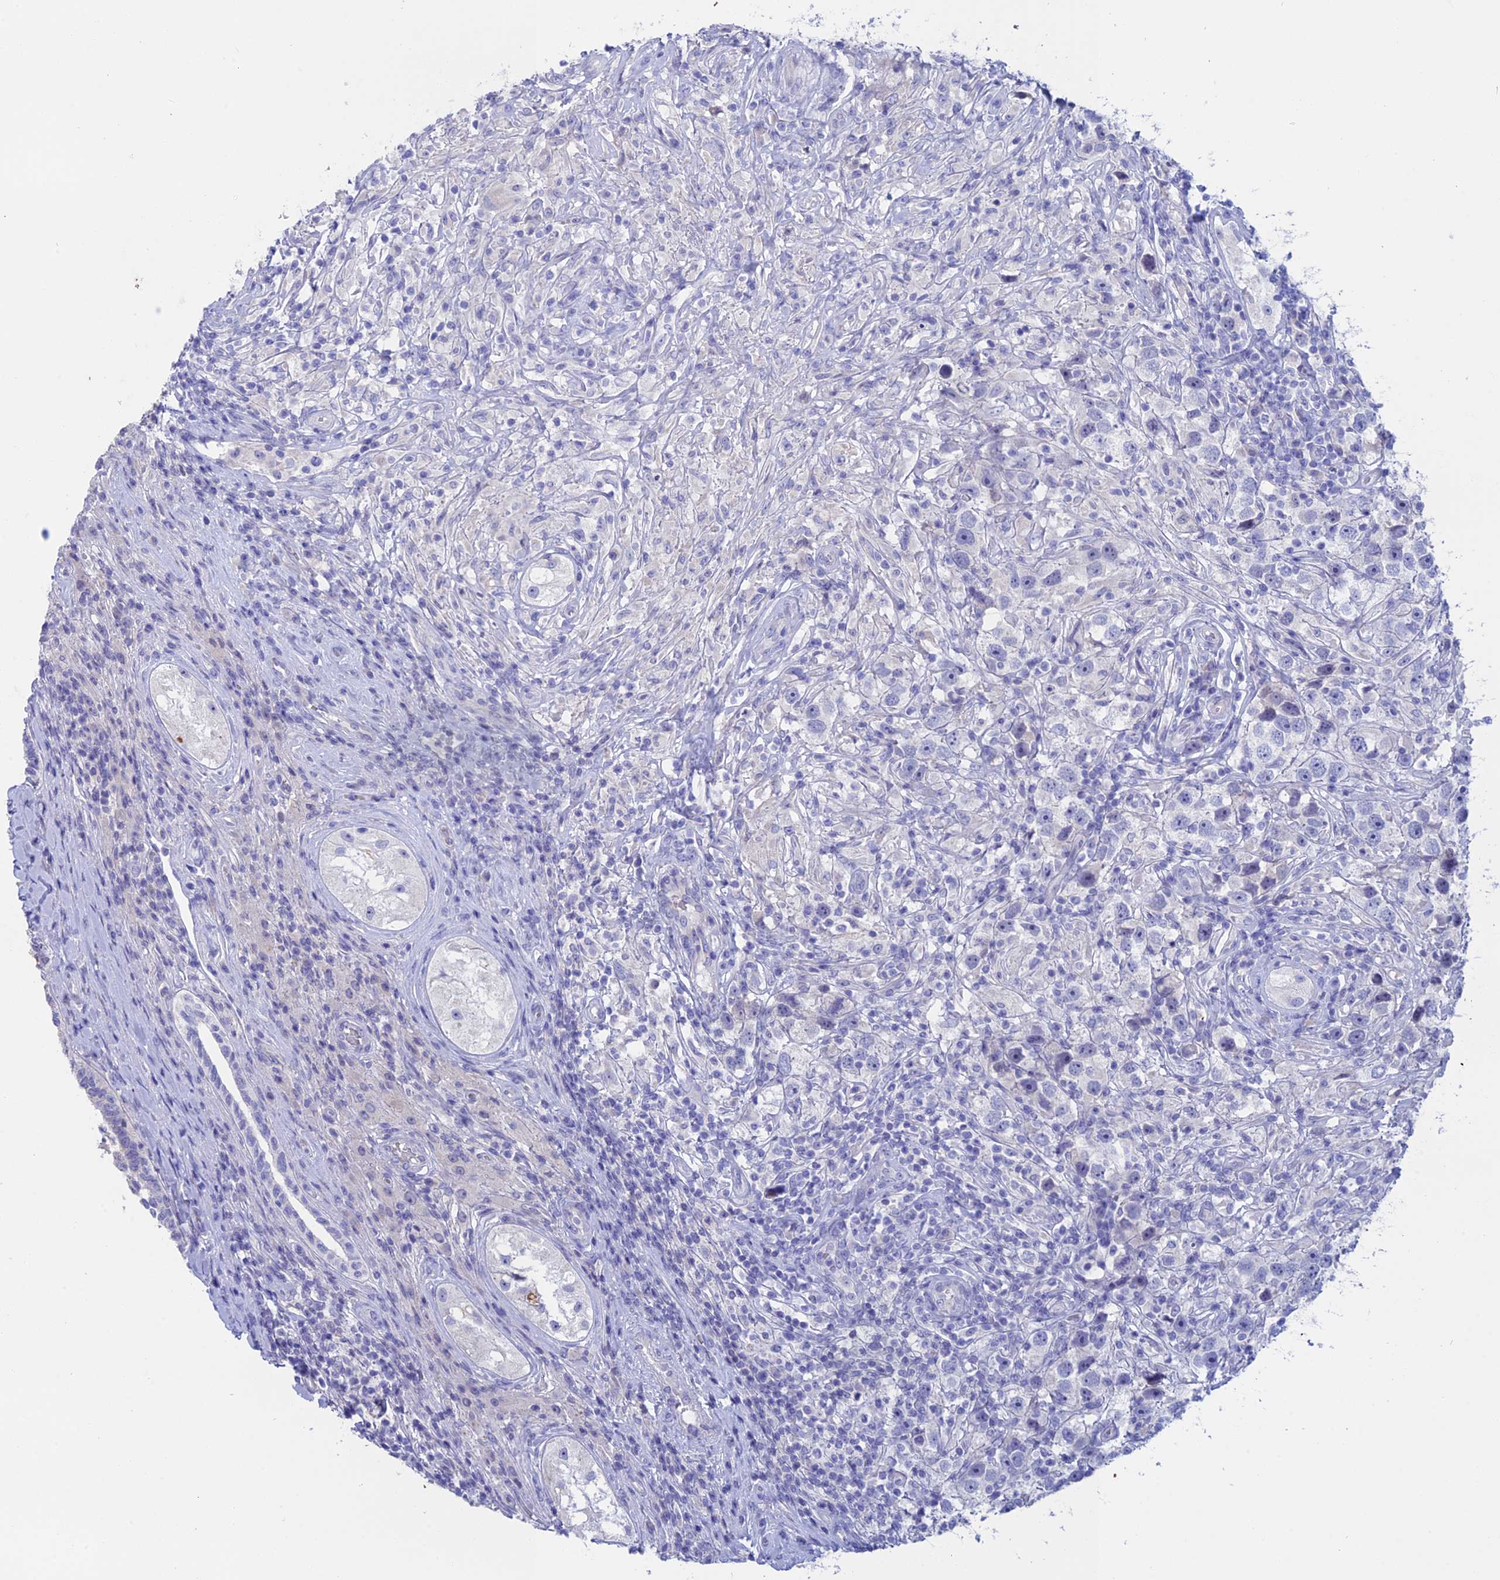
{"staining": {"intensity": "negative", "quantity": "none", "location": "none"}, "tissue": "testis cancer", "cell_type": "Tumor cells", "image_type": "cancer", "snomed": [{"axis": "morphology", "description": "Seminoma, NOS"}, {"axis": "topography", "description": "Testis"}], "caption": "There is no significant expression in tumor cells of testis cancer (seminoma).", "gene": "BTBD19", "patient": {"sex": "male", "age": 49}}